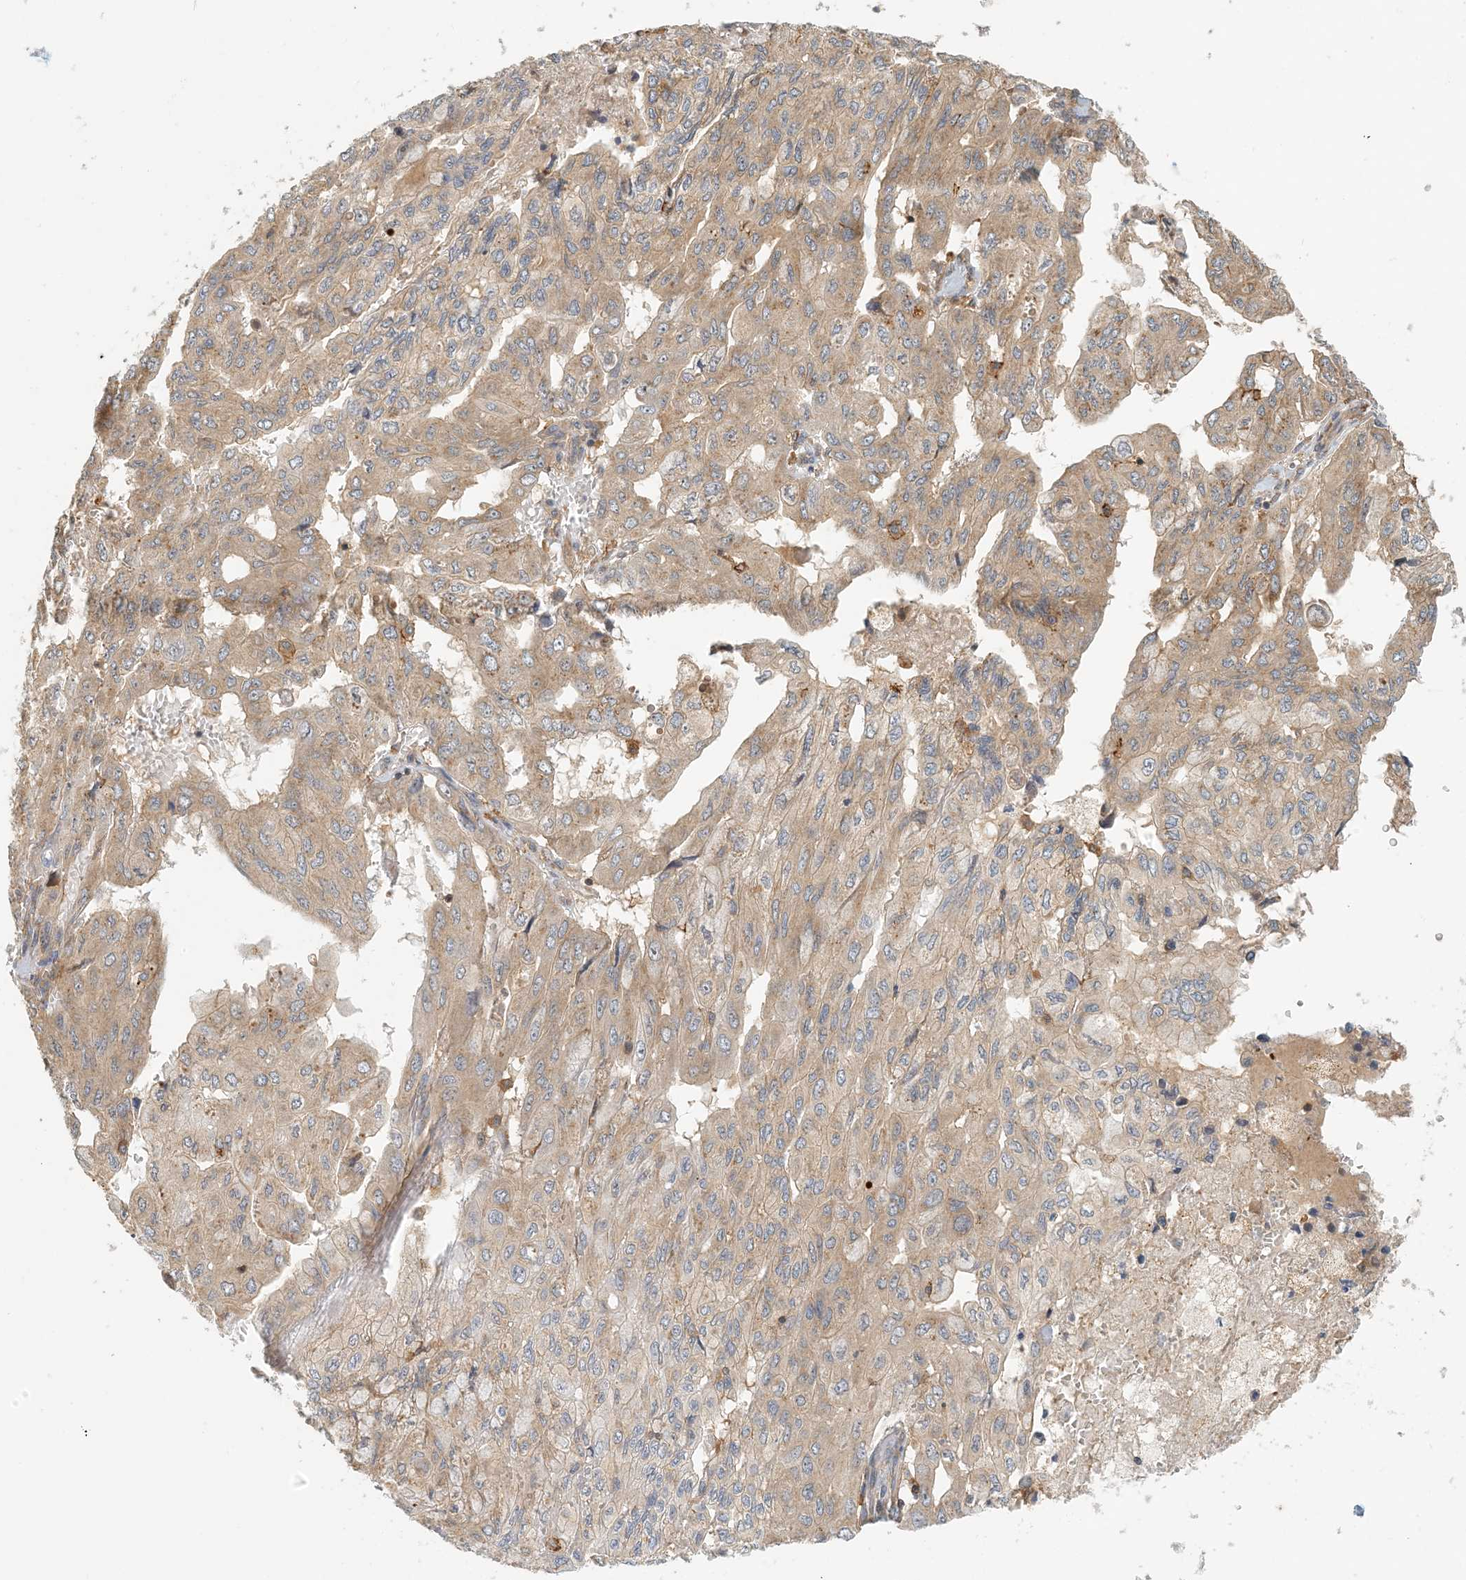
{"staining": {"intensity": "weak", "quantity": ">75%", "location": "cytoplasmic/membranous"}, "tissue": "pancreatic cancer", "cell_type": "Tumor cells", "image_type": "cancer", "snomed": [{"axis": "morphology", "description": "Adenocarcinoma, NOS"}, {"axis": "topography", "description": "Pancreas"}], "caption": "This is a micrograph of IHC staining of pancreatic cancer, which shows weak expression in the cytoplasmic/membranous of tumor cells.", "gene": "COLEC11", "patient": {"sex": "male", "age": 51}}